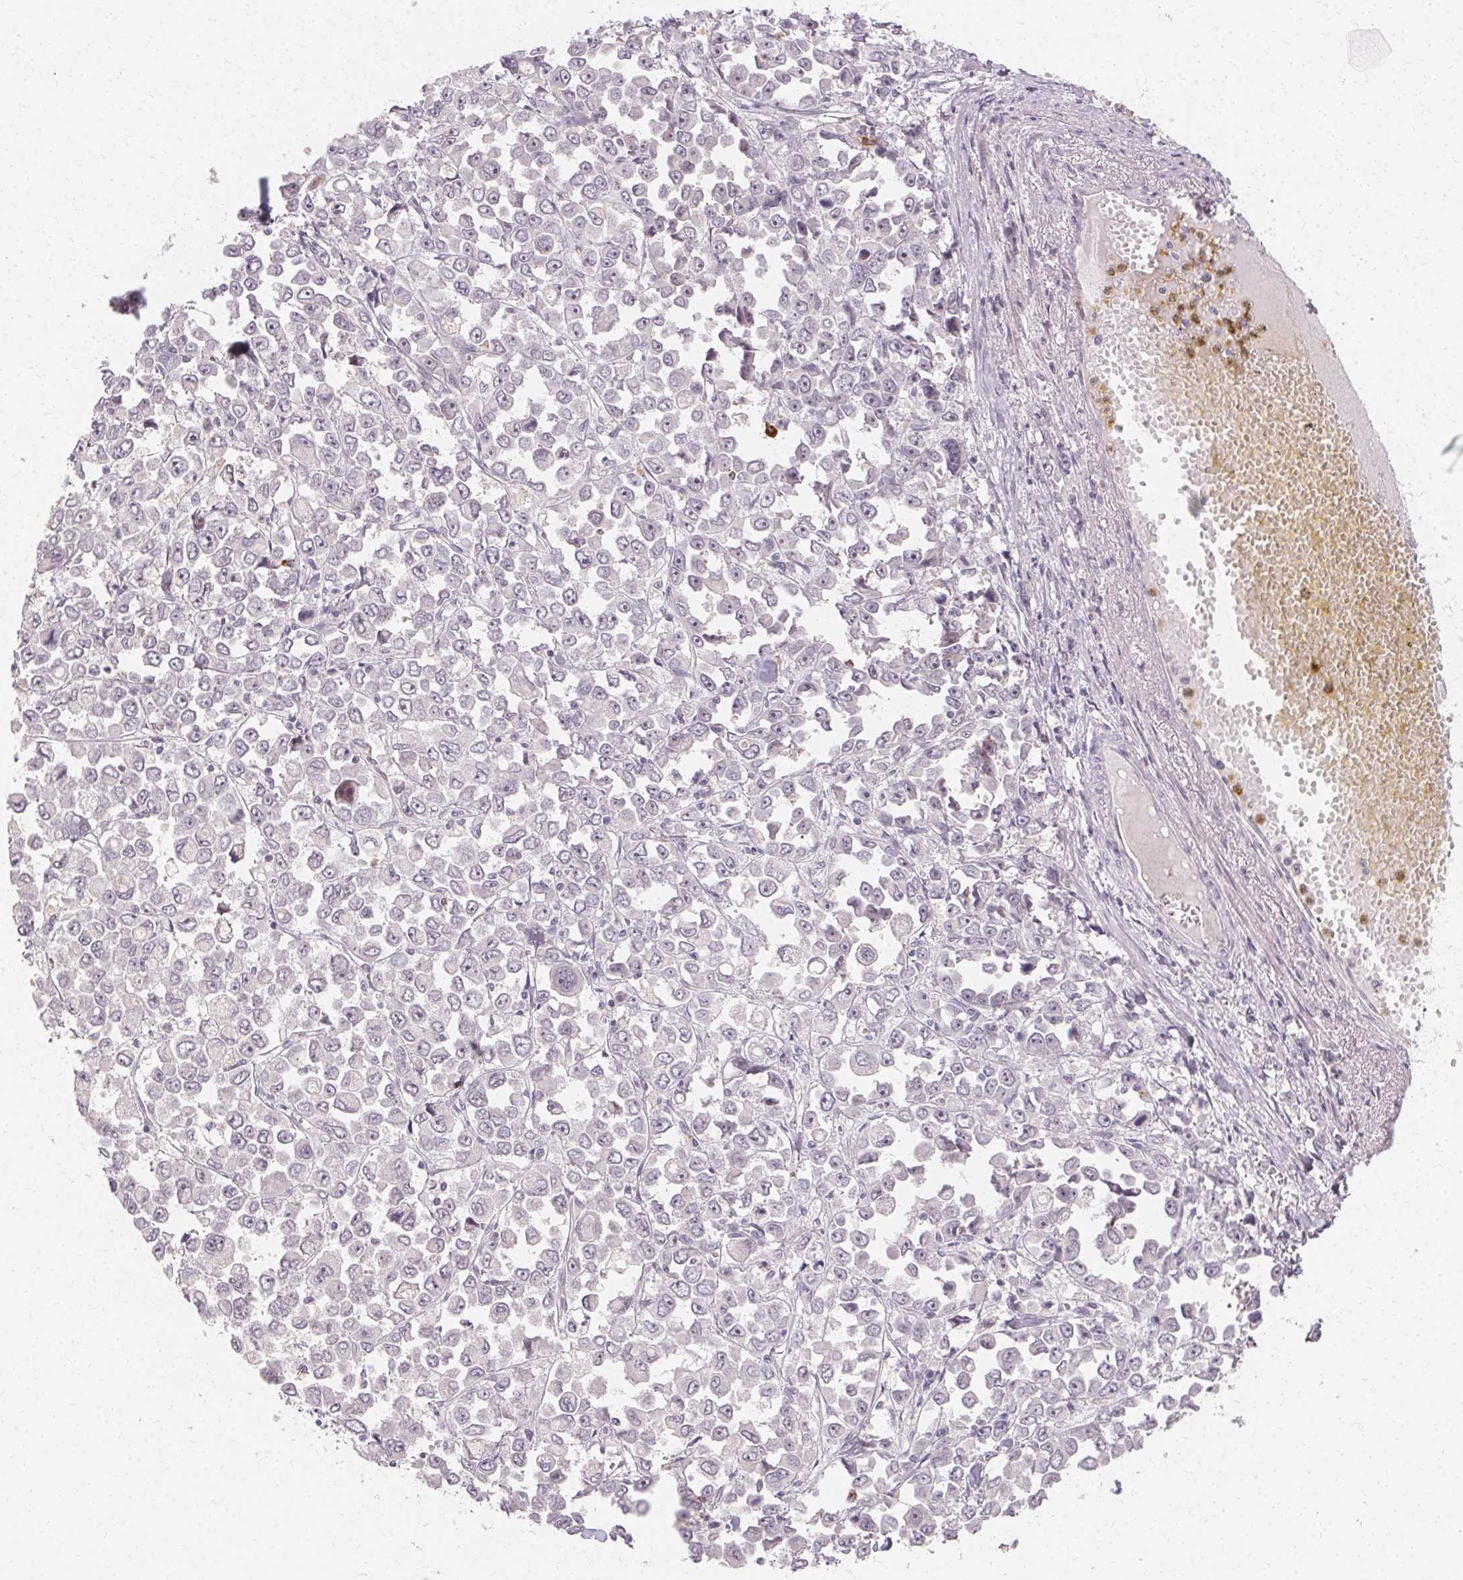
{"staining": {"intensity": "negative", "quantity": "none", "location": "none"}, "tissue": "stomach cancer", "cell_type": "Tumor cells", "image_type": "cancer", "snomed": [{"axis": "morphology", "description": "Adenocarcinoma, NOS"}, {"axis": "topography", "description": "Stomach, upper"}], "caption": "This is an immunohistochemistry (IHC) image of human stomach cancer. There is no positivity in tumor cells.", "gene": "CLCNKB", "patient": {"sex": "male", "age": 70}}